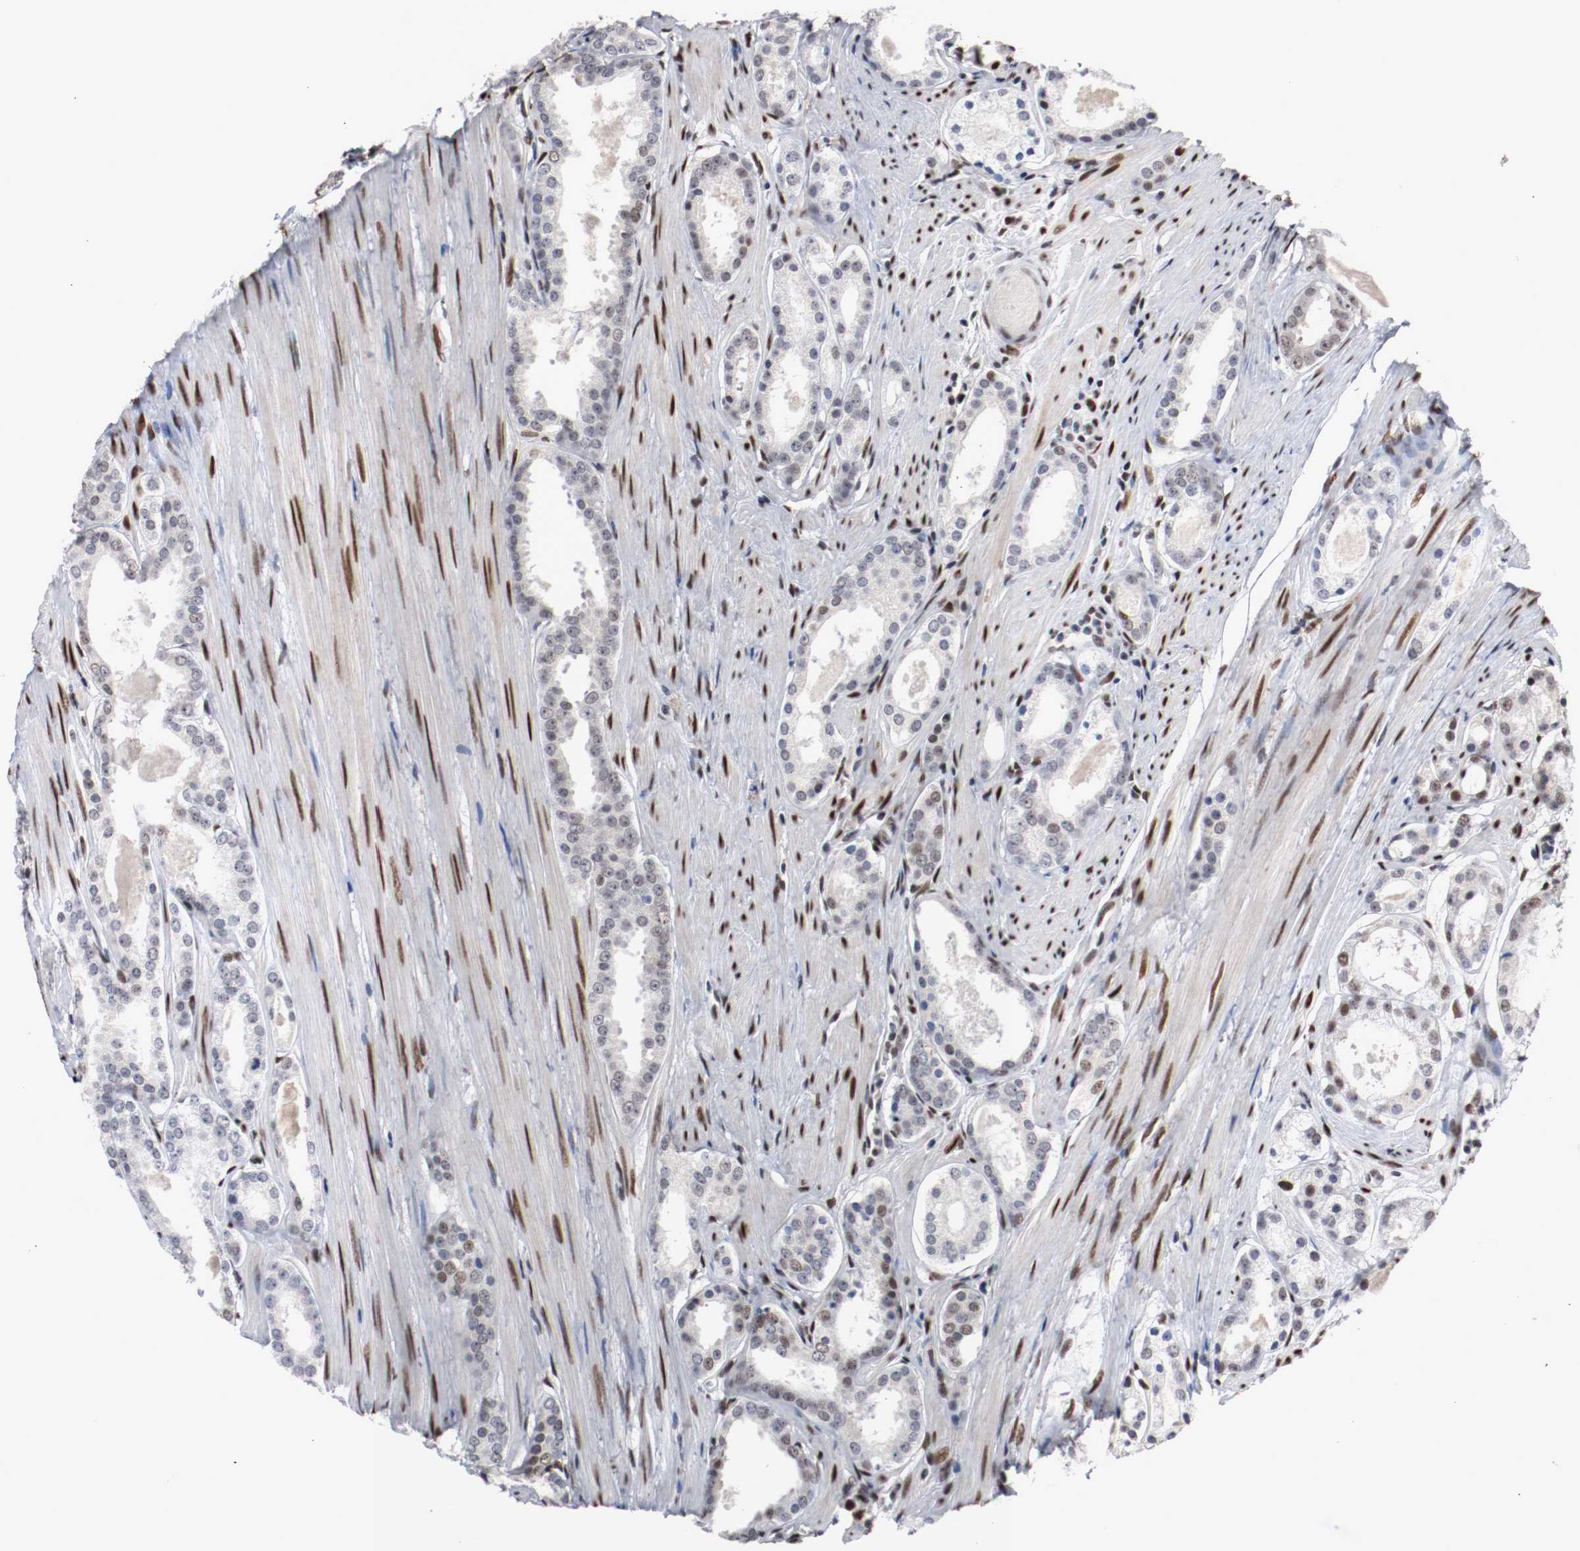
{"staining": {"intensity": "moderate", "quantity": "<25%", "location": "nuclear"}, "tissue": "prostate cancer", "cell_type": "Tumor cells", "image_type": "cancer", "snomed": [{"axis": "morphology", "description": "Adenocarcinoma, Low grade"}, {"axis": "topography", "description": "Prostate"}], "caption": "Moderate nuclear positivity is seen in approximately <25% of tumor cells in prostate cancer (adenocarcinoma (low-grade)).", "gene": "MEF2D", "patient": {"sex": "male", "age": 57}}